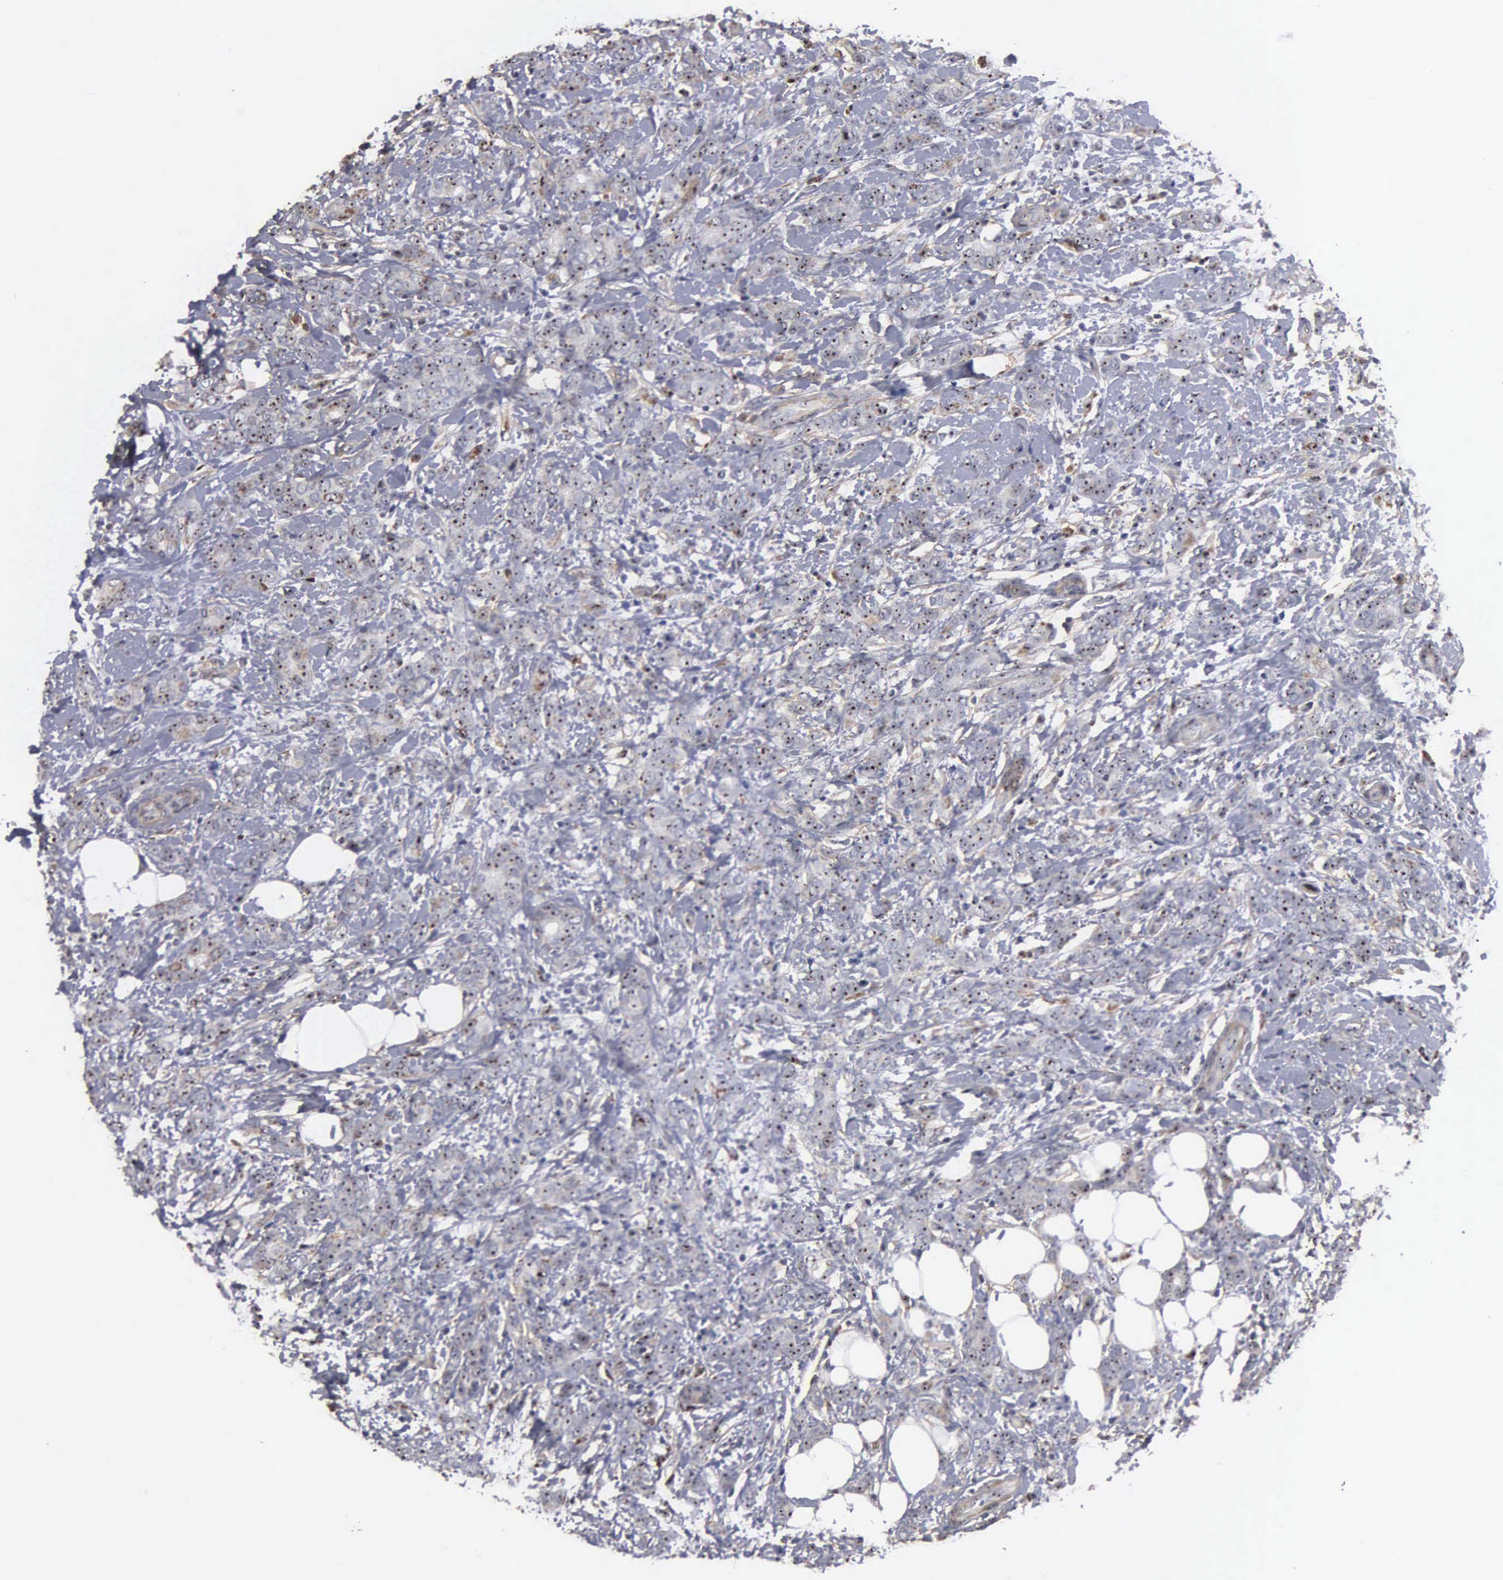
{"staining": {"intensity": "weak", "quantity": "25%-75%", "location": "cytoplasmic/membranous,nuclear"}, "tissue": "breast cancer", "cell_type": "Tumor cells", "image_type": "cancer", "snomed": [{"axis": "morphology", "description": "Duct carcinoma"}, {"axis": "topography", "description": "Breast"}], "caption": "IHC (DAB (3,3'-diaminobenzidine)) staining of human intraductal carcinoma (breast) shows weak cytoplasmic/membranous and nuclear protein positivity in approximately 25%-75% of tumor cells. (Stains: DAB in brown, nuclei in blue, Microscopy: brightfield microscopy at high magnification).", "gene": "NGDN", "patient": {"sex": "female", "age": 53}}